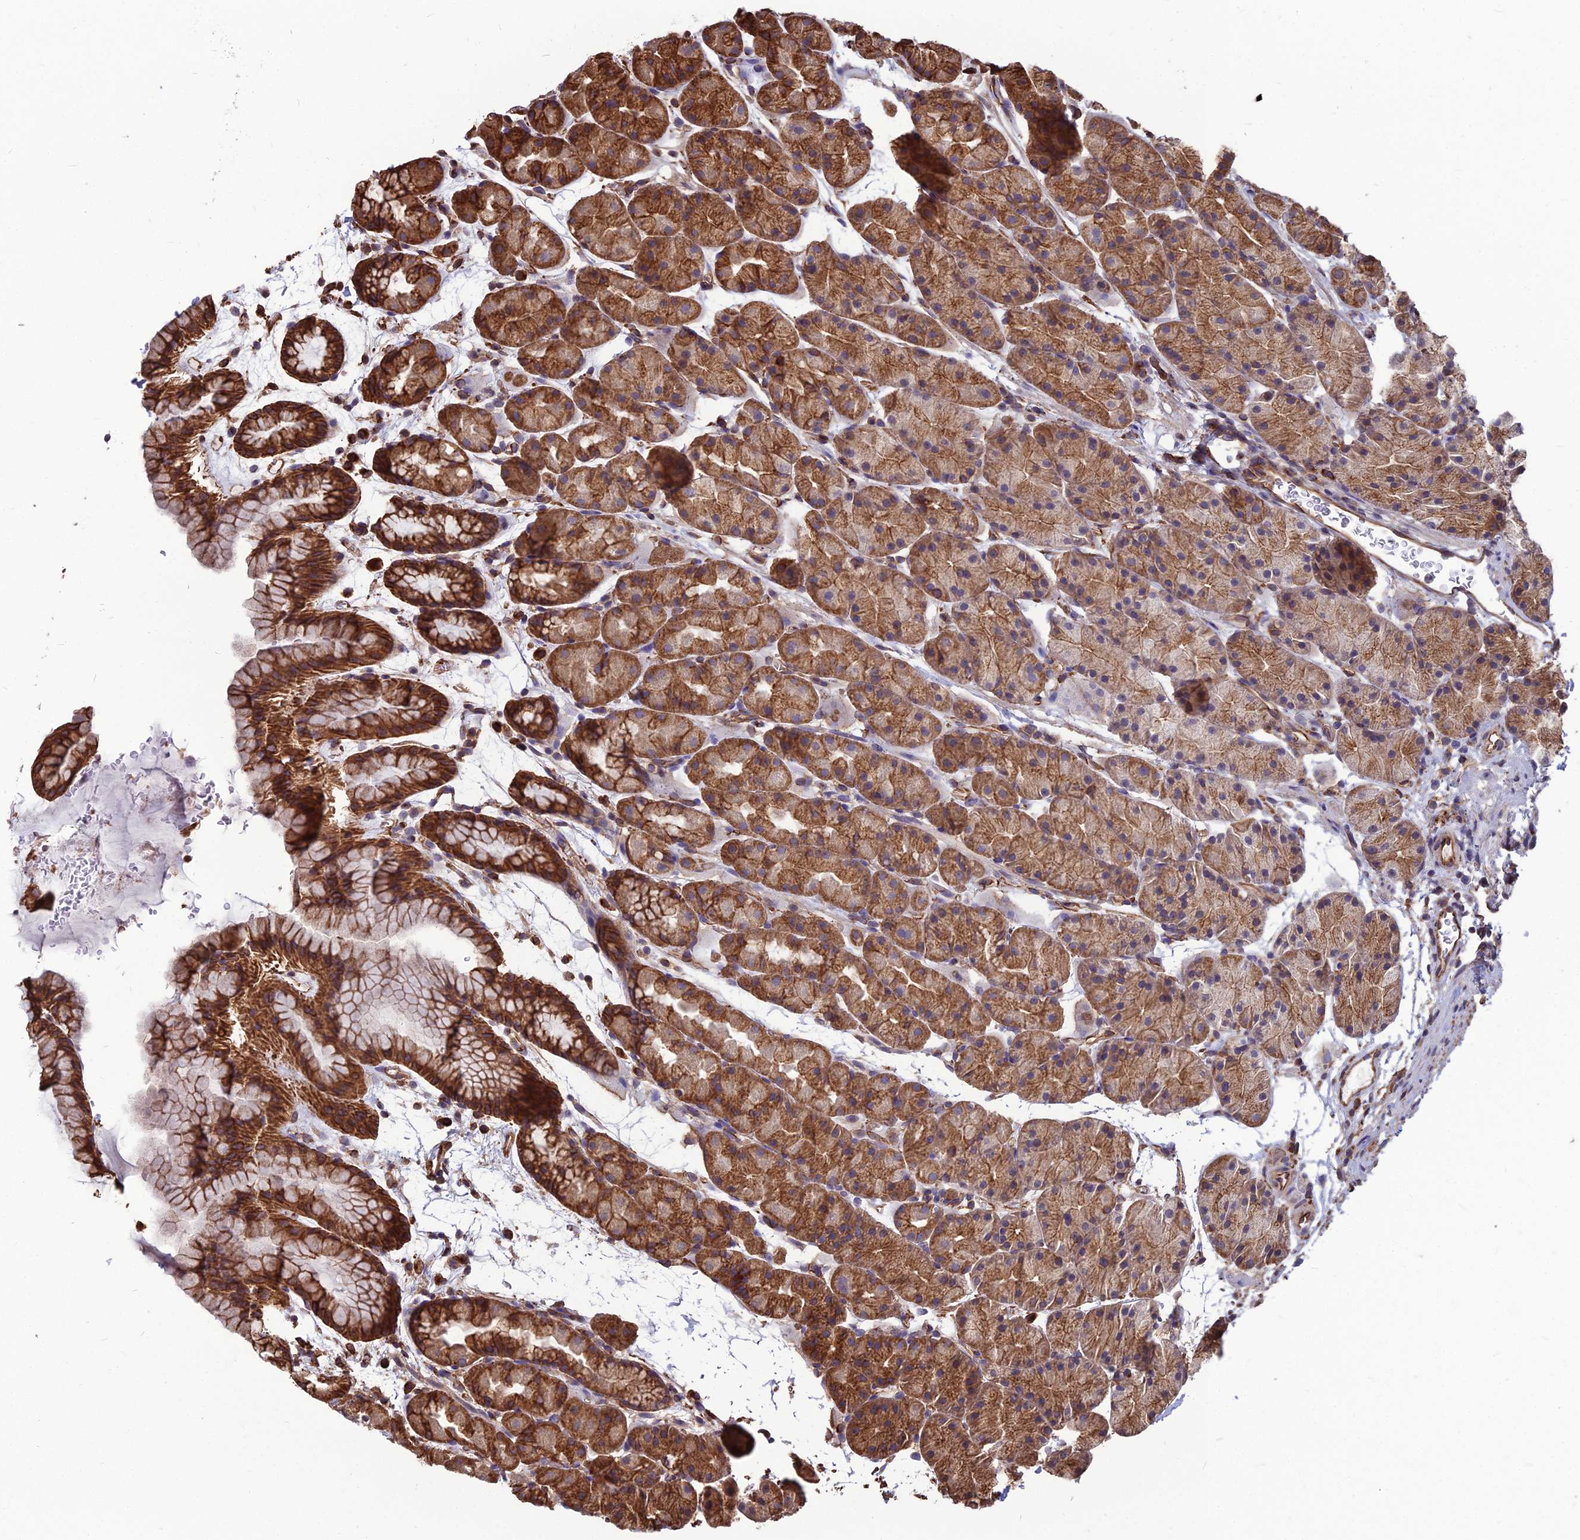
{"staining": {"intensity": "strong", "quantity": "25%-75%", "location": "cytoplasmic/membranous"}, "tissue": "stomach", "cell_type": "Glandular cells", "image_type": "normal", "snomed": [{"axis": "morphology", "description": "Normal tissue, NOS"}, {"axis": "topography", "description": "Stomach, upper"}, {"axis": "topography", "description": "Stomach"}], "caption": "Human stomach stained with a brown dye displays strong cytoplasmic/membranous positive staining in about 25%-75% of glandular cells.", "gene": "LSM6", "patient": {"sex": "male", "age": 47}}